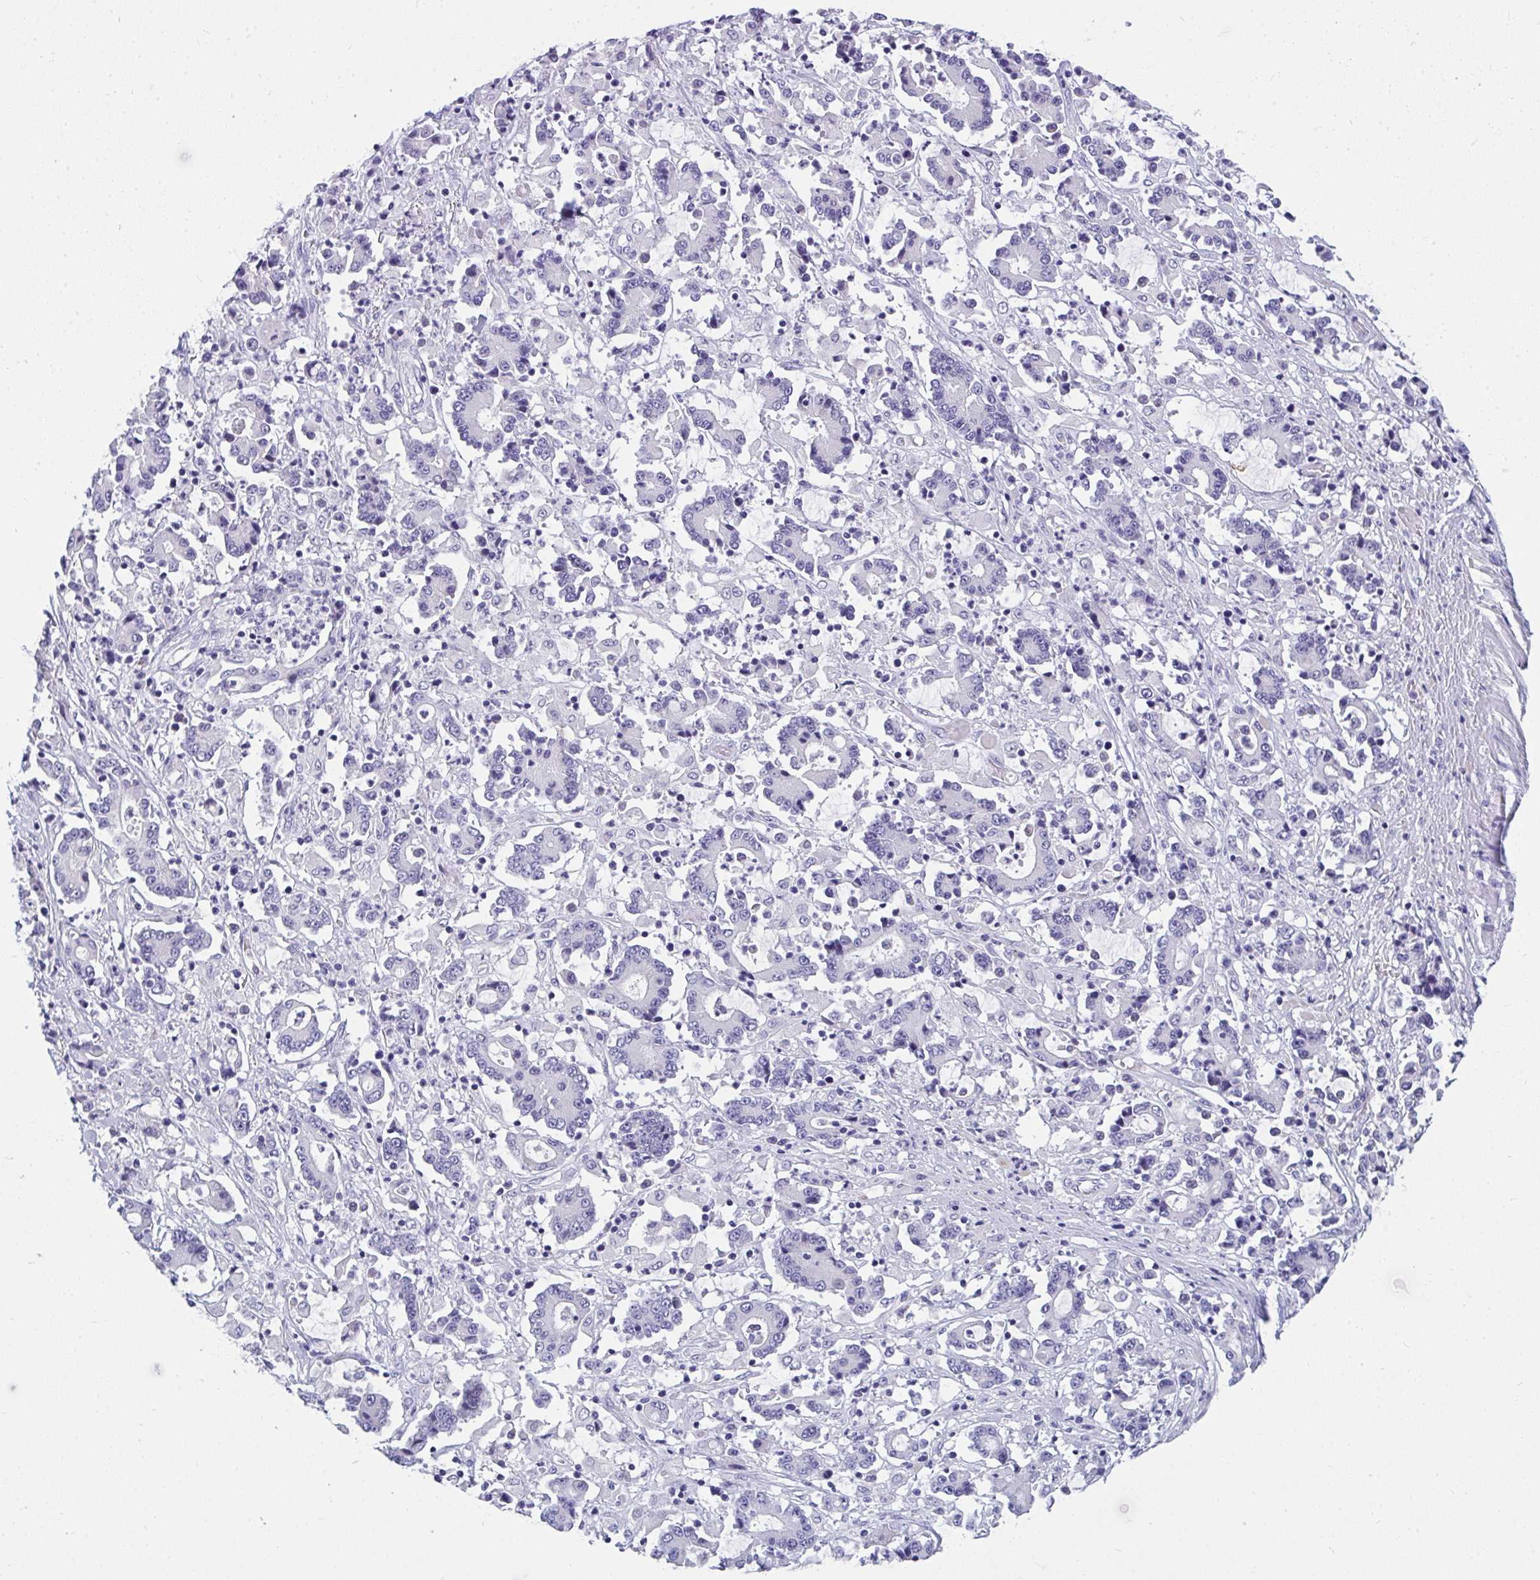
{"staining": {"intensity": "negative", "quantity": "none", "location": "none"}, "tissue": "stomach cancer", "cell_type": "Tumor cells", "image_type": "cancer", "snomed": [{"axis": "morphology", "description": "Adenocarcinoma, NOS"}, {"axis": "topography", "description": "Stomach, upper"}], "caption": "Image shows no protein expression in tumor cells of adenocarcinoma (stomach) tissue. Brightfield microscopy of immunohistochemistry stained with DAB (3,3'-diaminobenzidine) (brown) and hematoxylin (blue), captured at high magnification.", "gene": "TSBP1", "patient": {"sex": "male", "age": 68}}